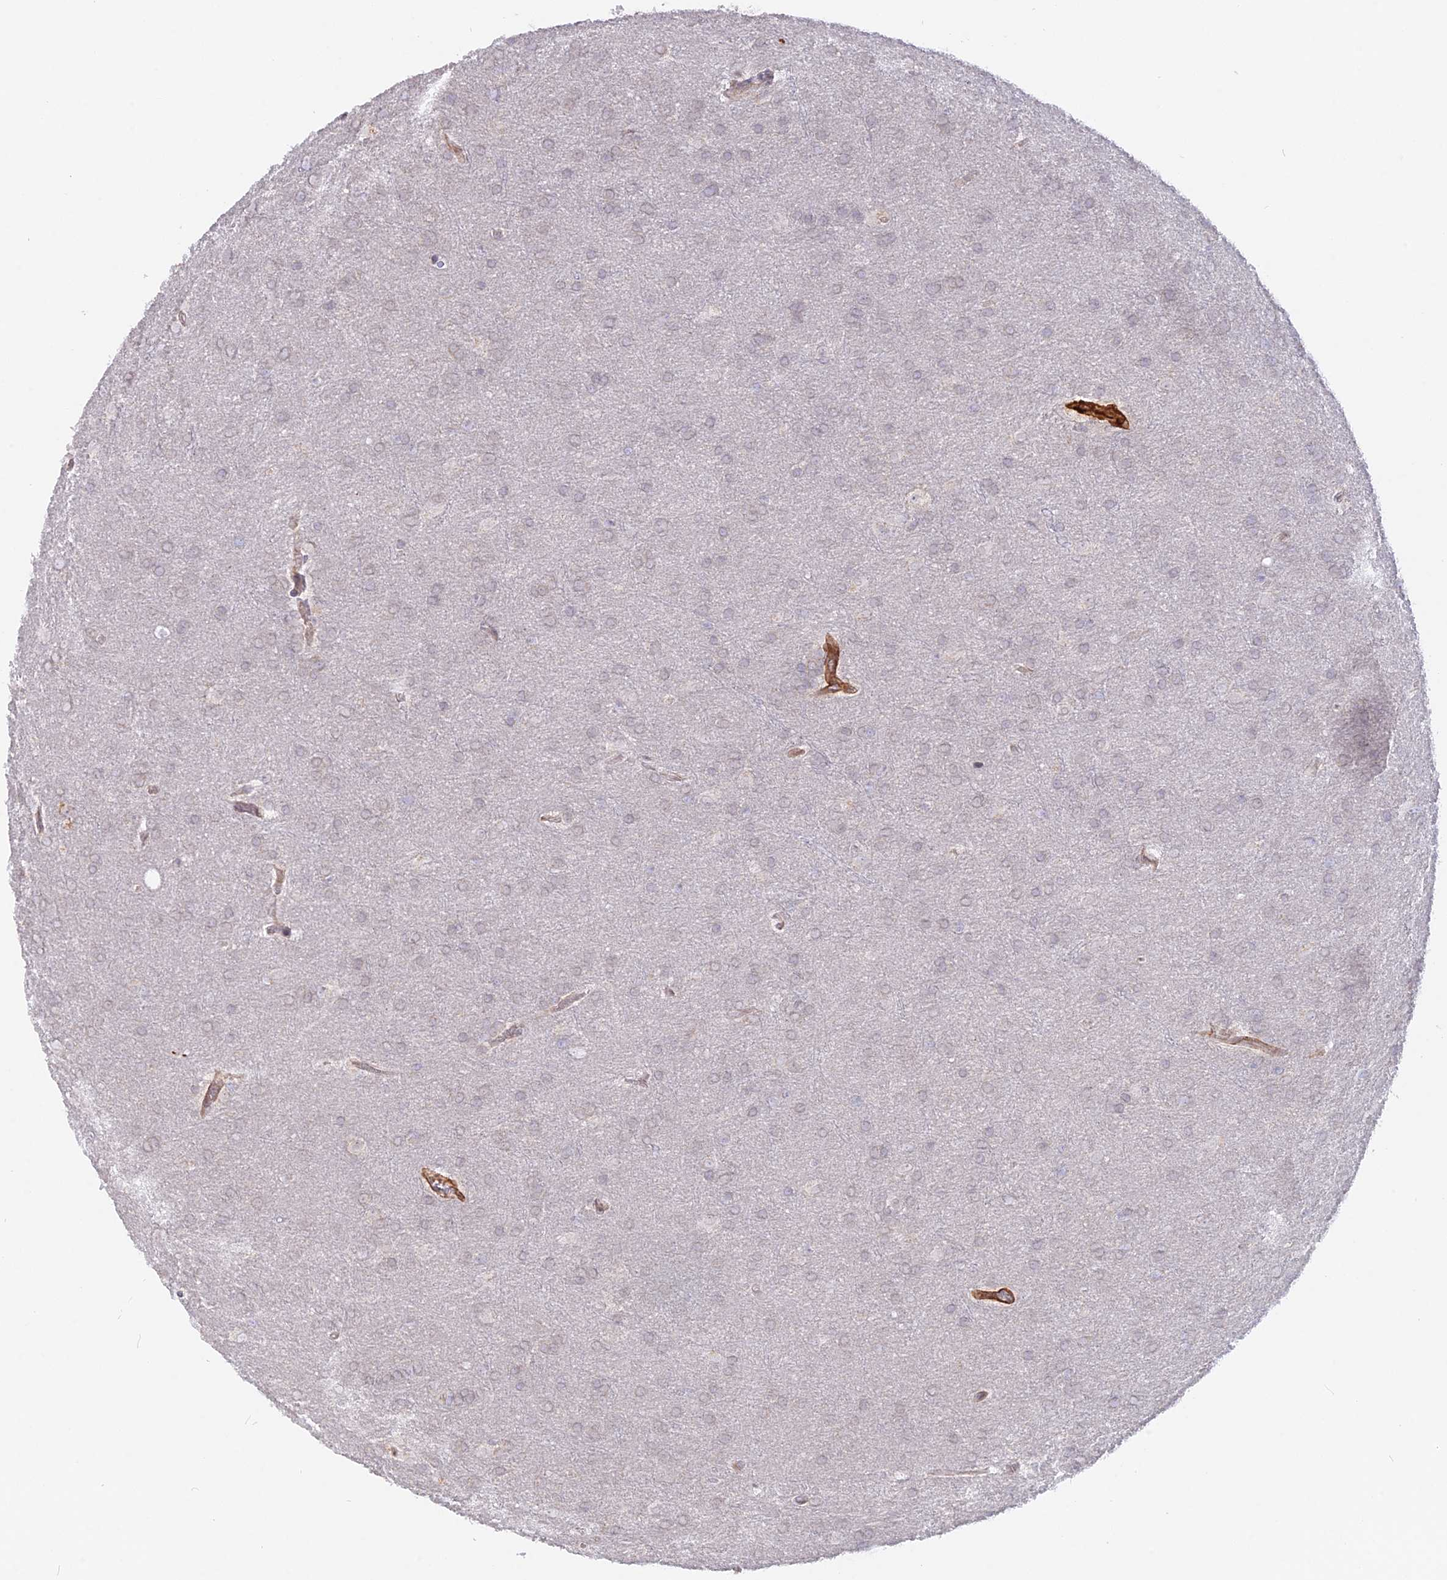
{"staining": {"intensity": "negative", "quantity": "none", "location": "none"}, "tissue": "glioma", "cell_type": "Tumor cells", "image_type": "cancer", "snomed": [{"axis": "morphology", "description": "Glioma, malignant, Low grade"}, {"axis": "topography", "description": "Brain"}], "caption": "High power microscopy image of an IHC micrograph of malignant glioma (low-grade), revealing no significant positivity in tumor cells. (Stains: DAB immunohistochemistry (IHC) with hematoxylin counter stain, Microscopy: brightfield microscopy at high magnification).", "gene": "CCDC154", "patient": {"sex": "female", "age": 32}}